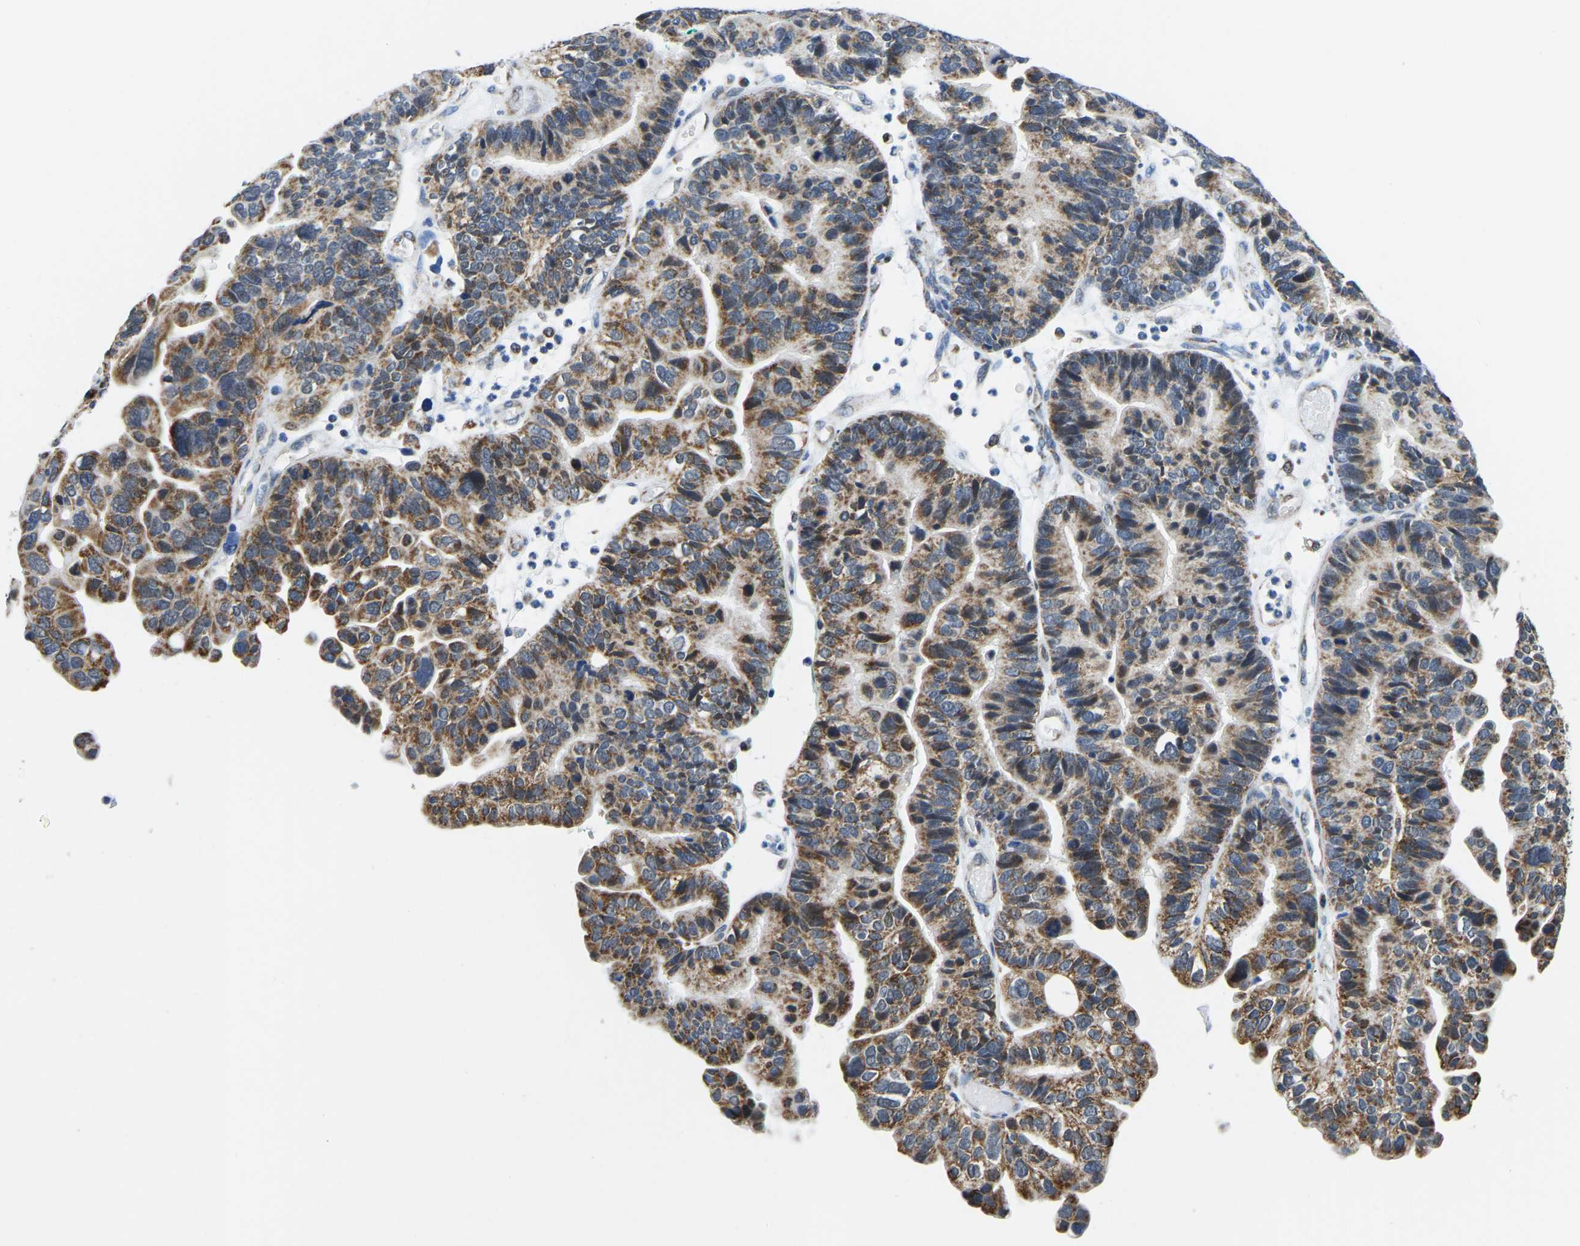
{"staining": {"intensity": "moderate", "quantity": ">75%", "location": "cytoplasmic/membranous"}, "tissue": "ovarian cancer", "cell_type": "Tumor cells", "image_type": "cancer", "snomed": [{"axis": "morphology", "description": "Cystadenocarcinoma, serous, NOS"}, {"axis": "topography", "description": "Ovary"}], "caption": "An image of human ovarian serous cystadenocarcinoma stained for a protein exhibits moderate cytoplasmic/membranous brown staining in tumor cells.", "gene": "BNIP3L", "patient": {"sex": "female", "age": 56}}